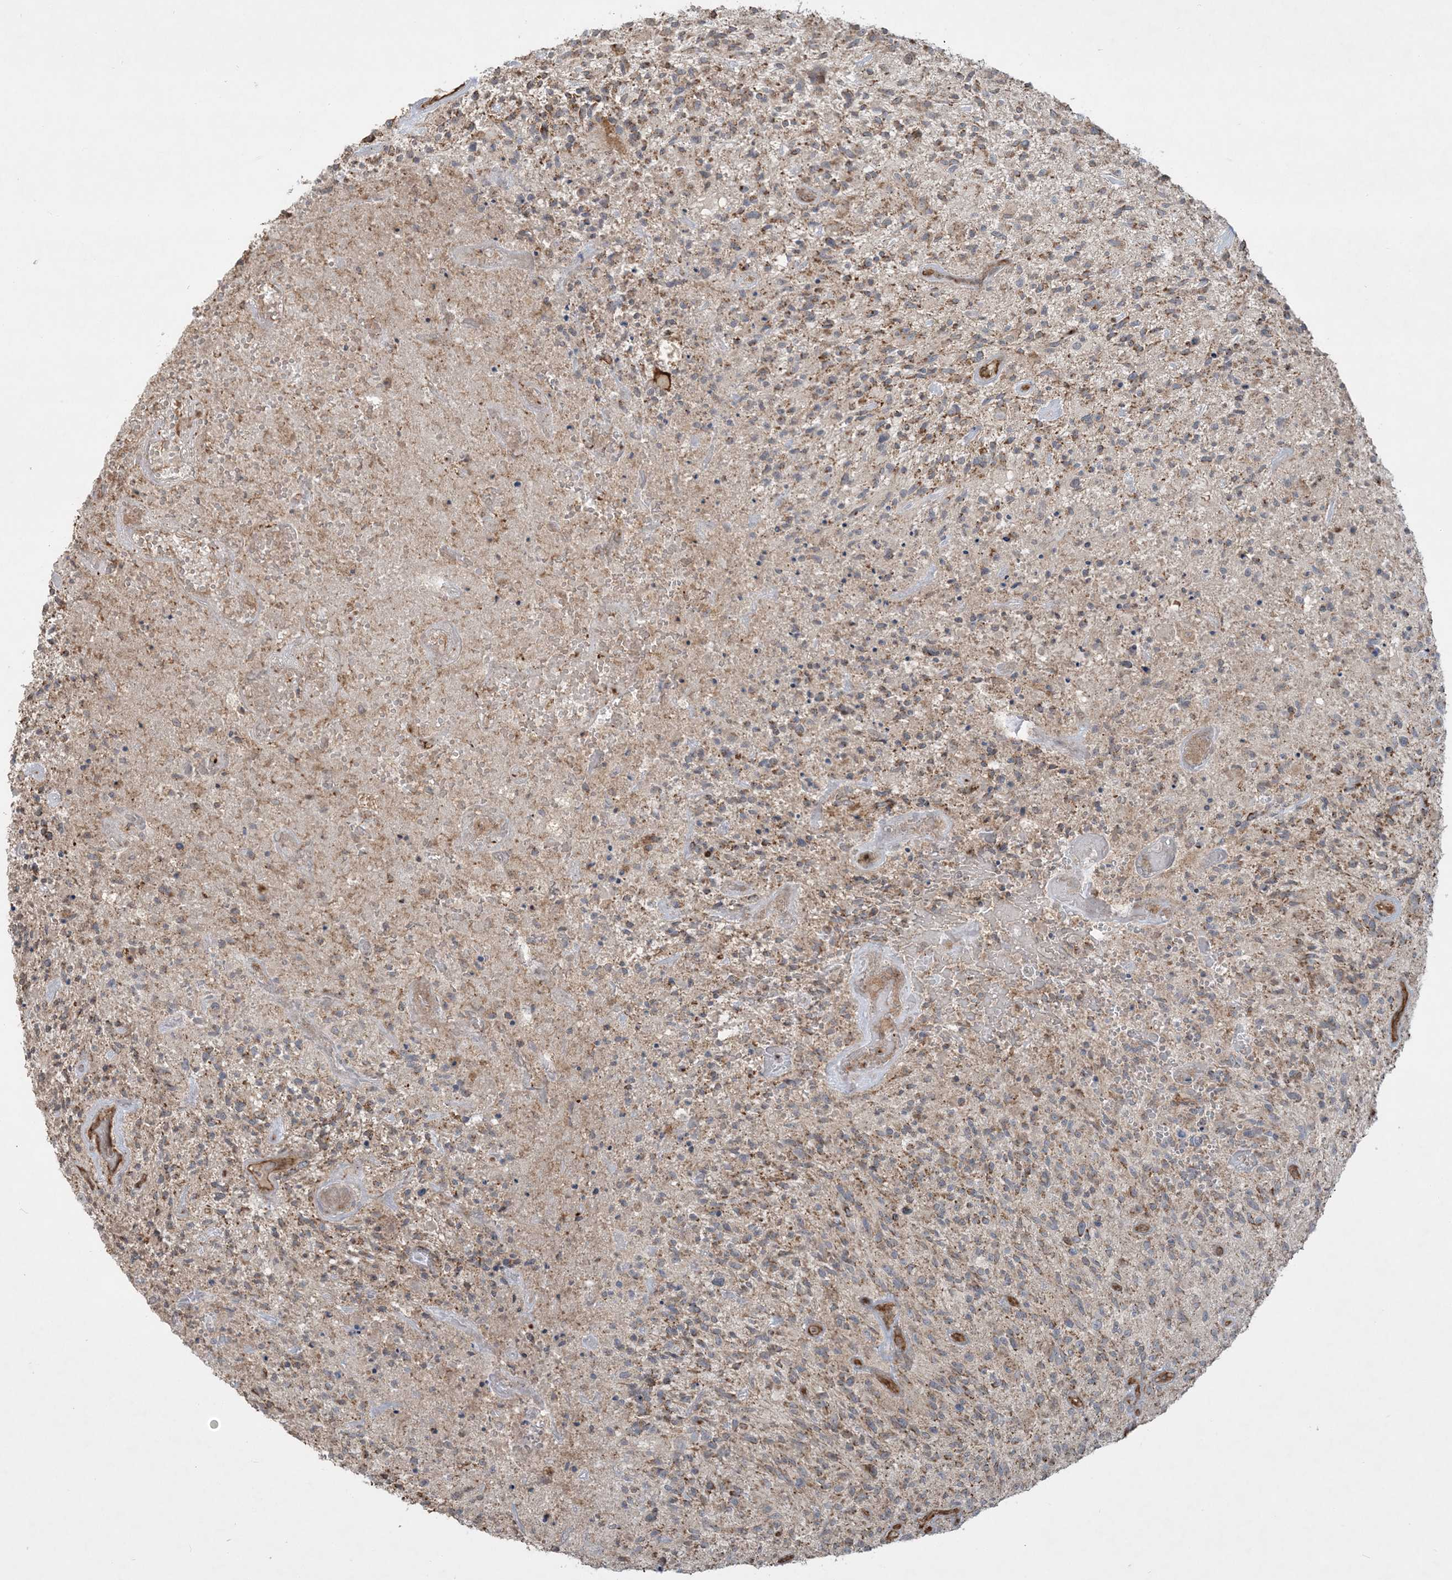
{"staining": {"intensity": "weak", "quantity": ">75%", "location": "cytoplasmic/membranous"}, "tissue": "glioma", "cell_type": "Tumor cells", "image_type": "cancer", "snomed": [{"axis": "morphology", "description": "Glioma, malignant, High grade"}, {"axis": "topography", "description": "Brain"}], "caption": "This photomicrograph displays glioma stained with immunohistochemistry (IHC) to label a protein in brown. The cytoplasmic/membranous of tumor cells show weak positivity for the protein. Nuclei are counter-stained blue.", "gene": "PPM1F", "patient": {"sex": "male", "age": 47}}